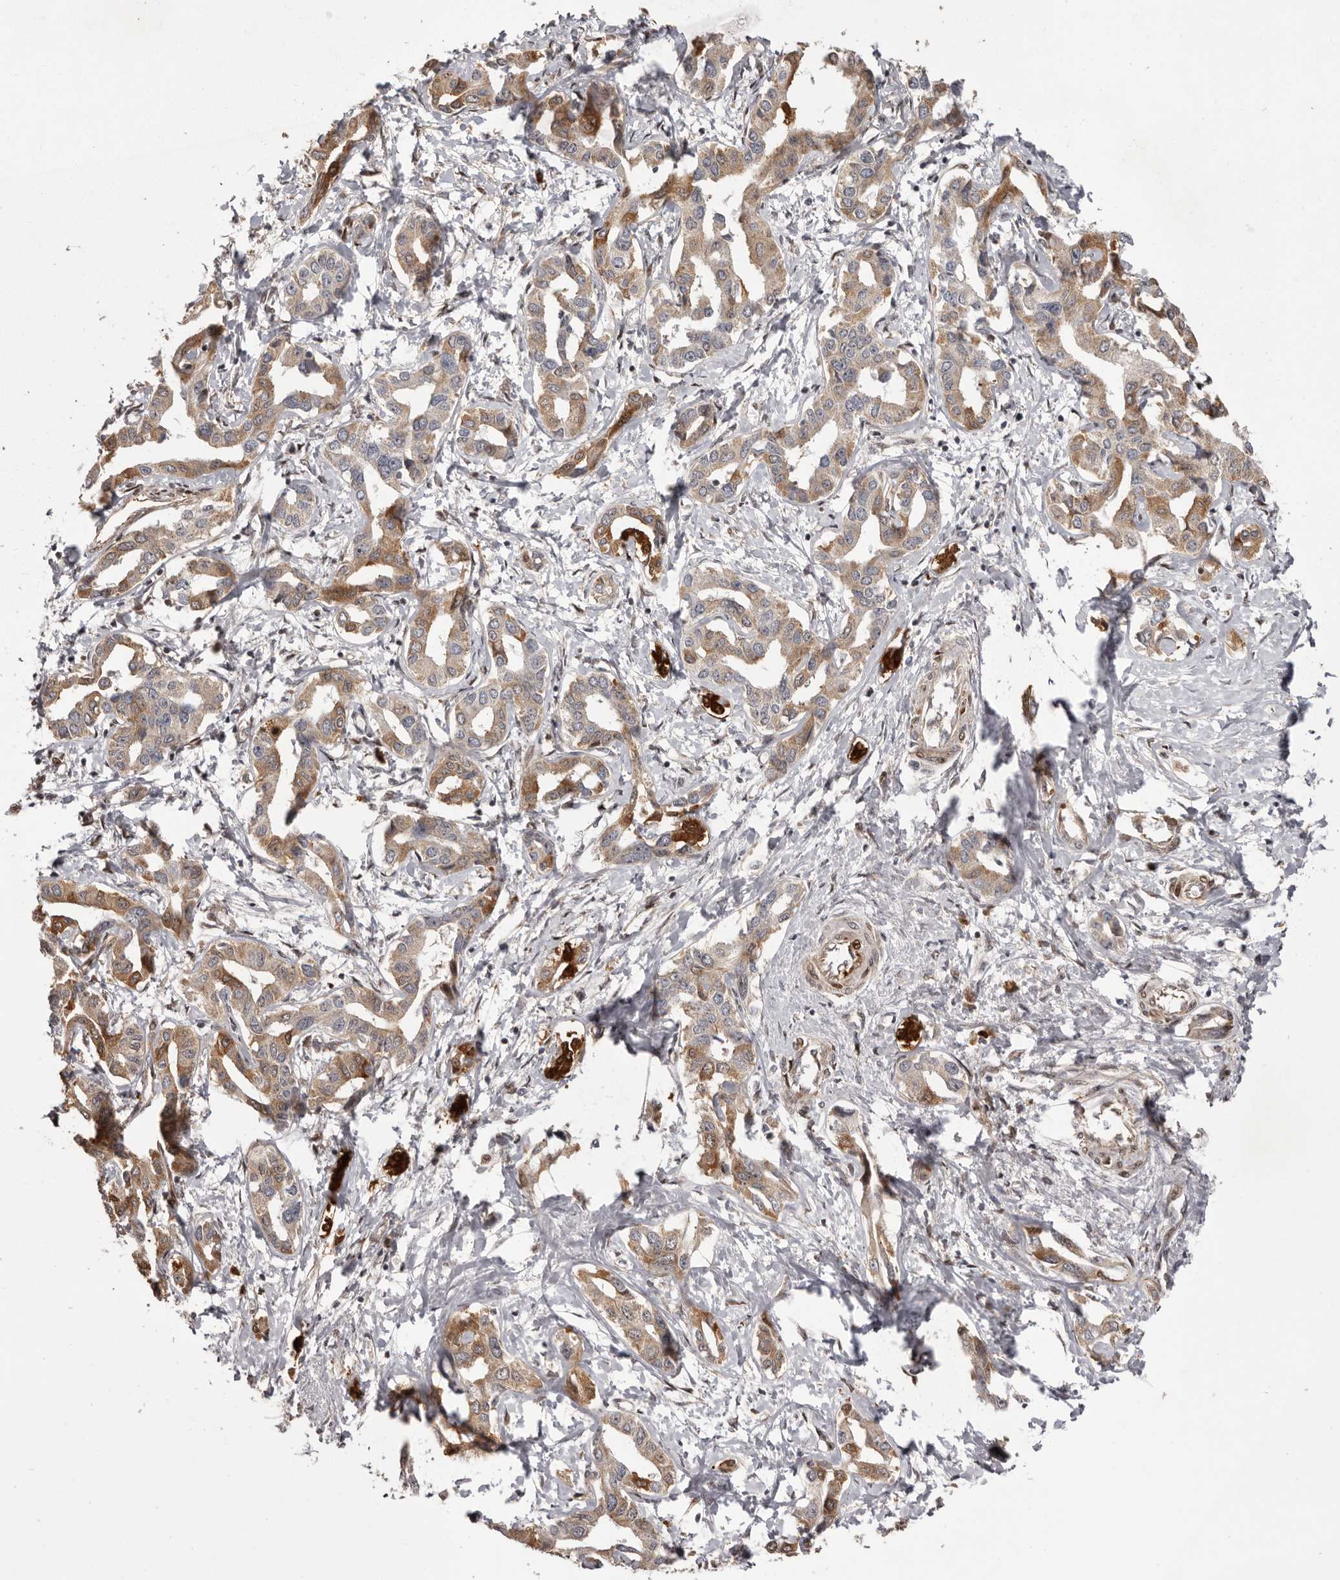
{"staining": {"intensity": "moderate", "quantity": ">75%", "location": "cytoplasmic/membranous"}, "tissue": "liver cancer", "cell_type": "Tumor cells", "image_type": "cancer", "snomed": [{"axis": "morphology", "description": "Cholangiocarcinoma"}, {"axis": "topography", "description": "Liver"}], "caption": "Protein expression analysis of human liver cholangiocarcinoma reveals moderate cytoplasmic/membranous expression in about >75% of tumor cells.", "gene": "GFOD1", "patient": {"sex": "male", "age": 59}}